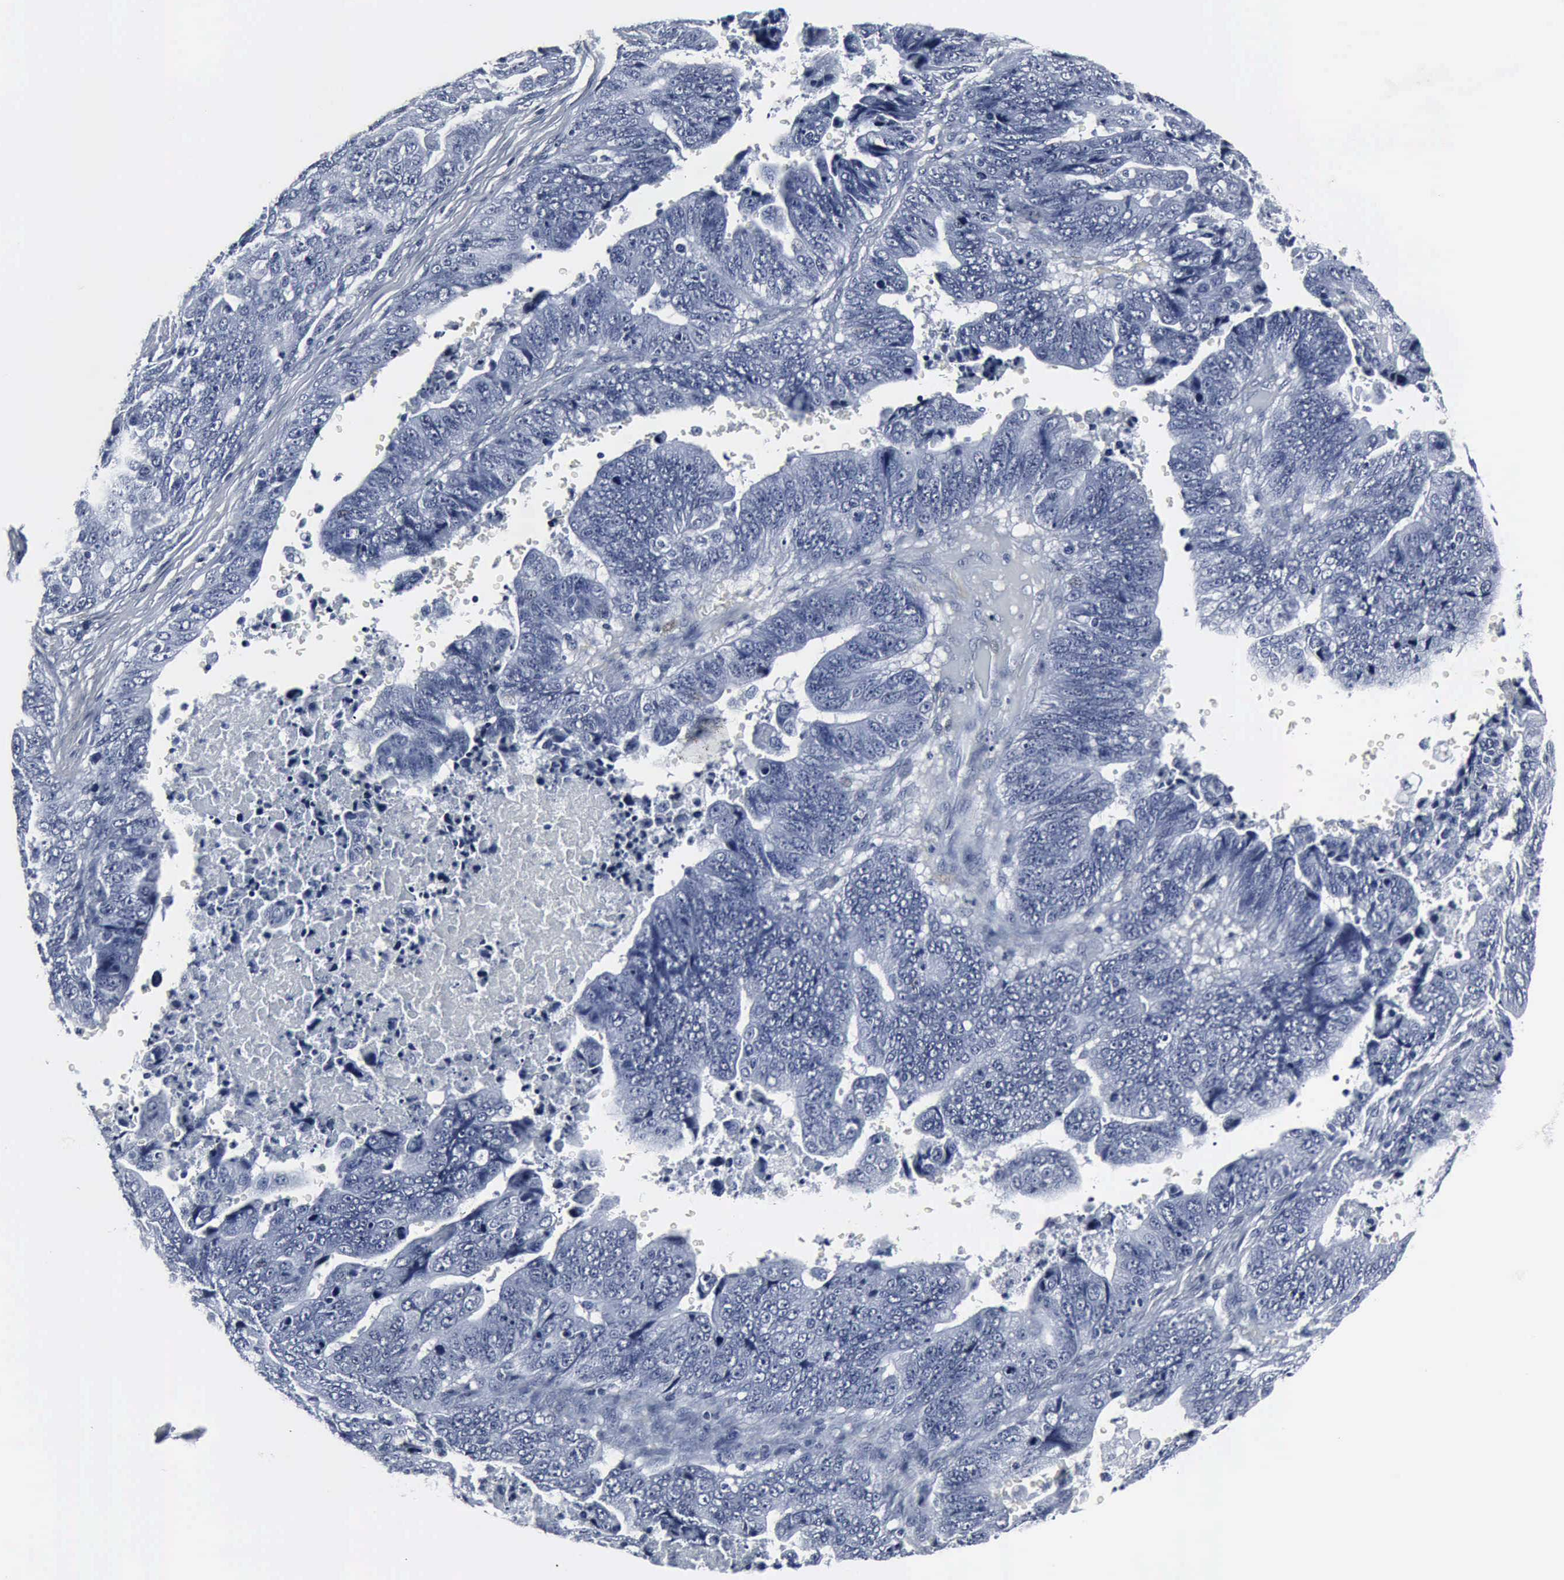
{"staining": {"intensity": "negative", "quantity": "none", "location": "none"}, "tissue": "stomach cancer", "cell_type": "Tumor cells", "image_type": "cancer", "snomed": [{"axis": "morphology", "description": "Adenocarcinoma, NOS"}, {"axis": "topography", "description": "Stomach, upper"}], "caption": "Immunohistochemistry of stomach cancer demonstrates no positivity in tumor cells.", "gene": "SNAP25", "patient": {"sex": "female", "age": 50}}